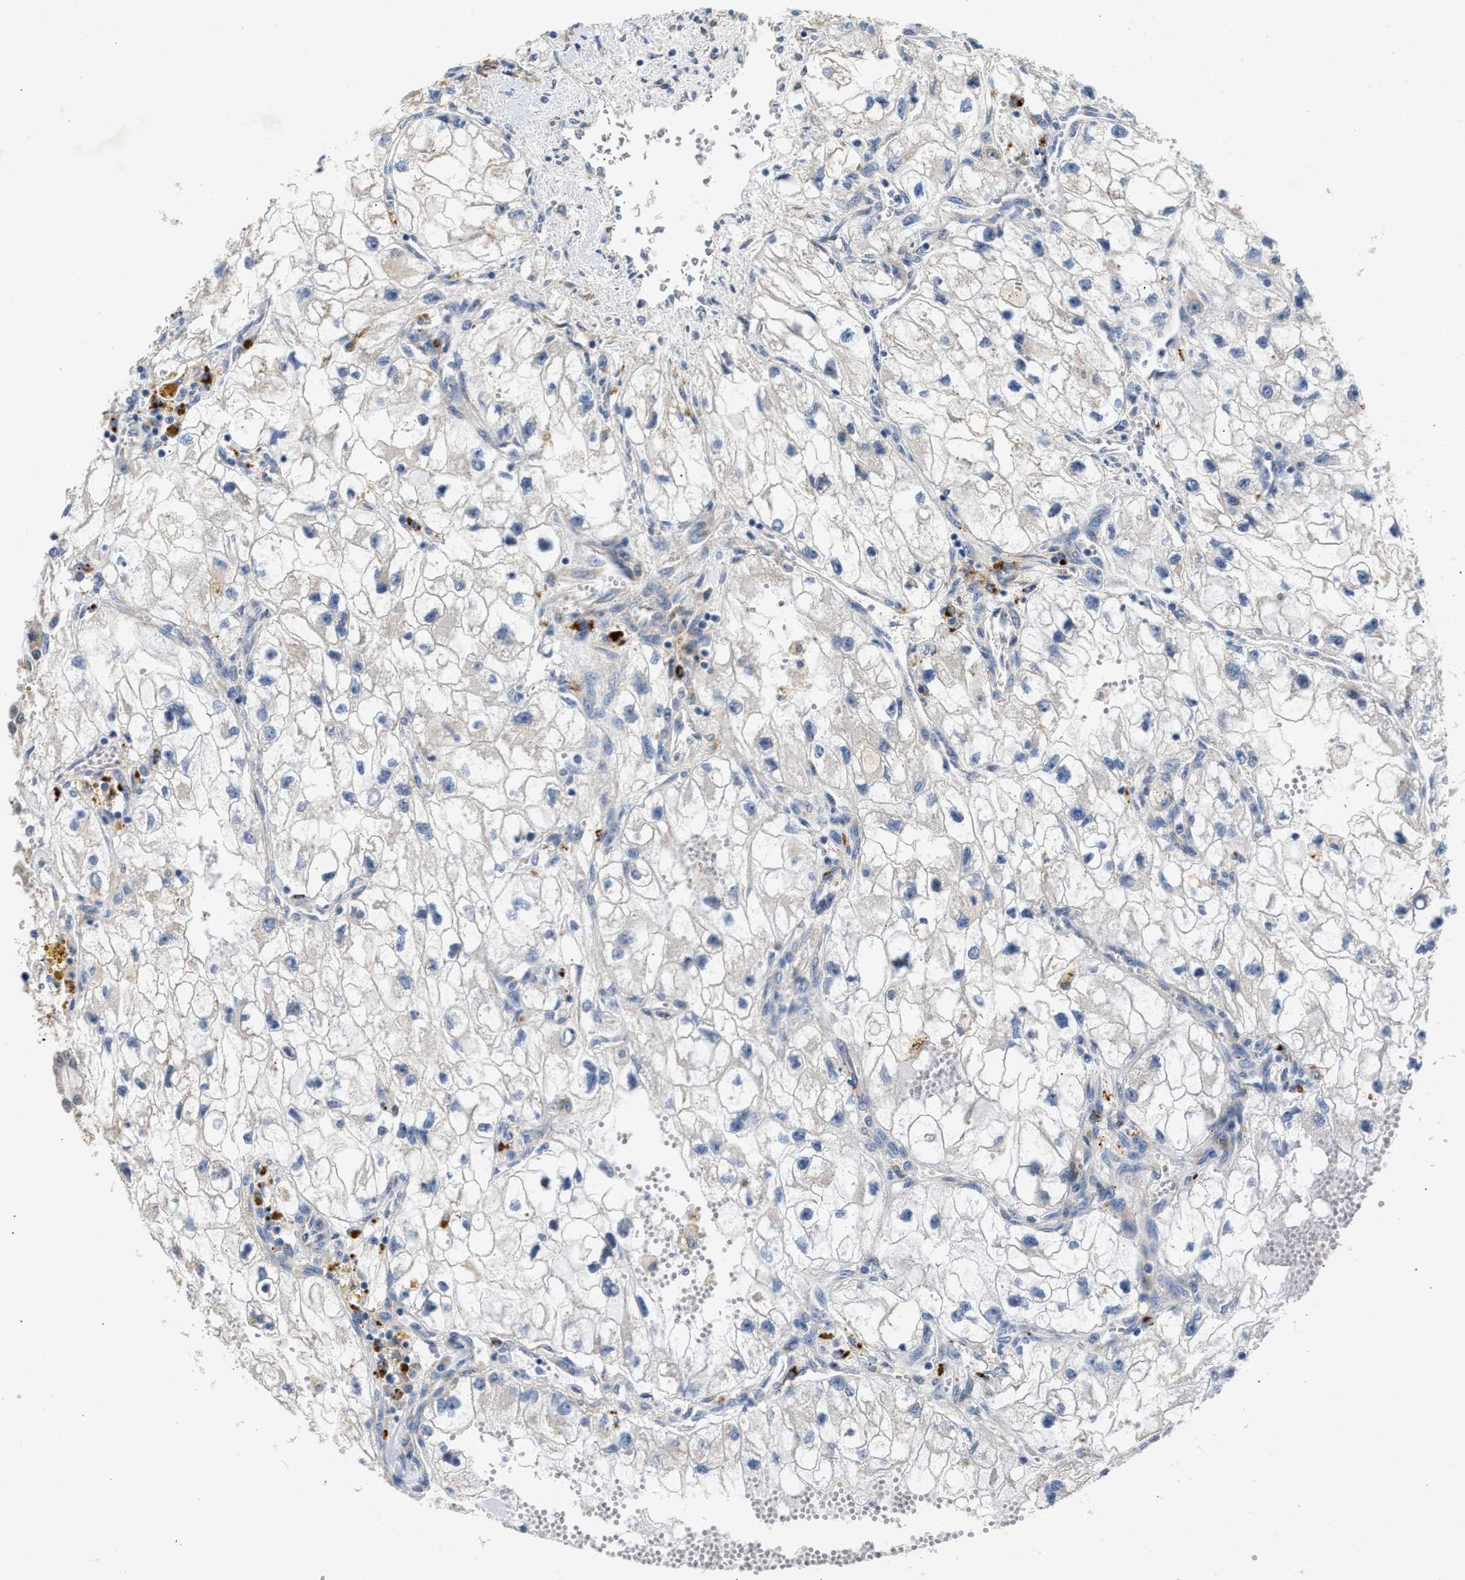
{"staining": {"intensity": "negative", "quantity": "none", "location": "none"}, "tissue": "renal cancer", "cell_type": "Tumor cells", "image_type": "cancer", "snomed": [{"axis": "morphology", "description": "Adenocarcinoma, NOS"}, {"axis": "topography", "description": "Kidney"}], "caption": "Image shows no significant protein positivity in tumor cells of renal cancer (adenocarcinoma).", "gene": "PPM1L", "patient": {"sex": "female", "age": 70}}